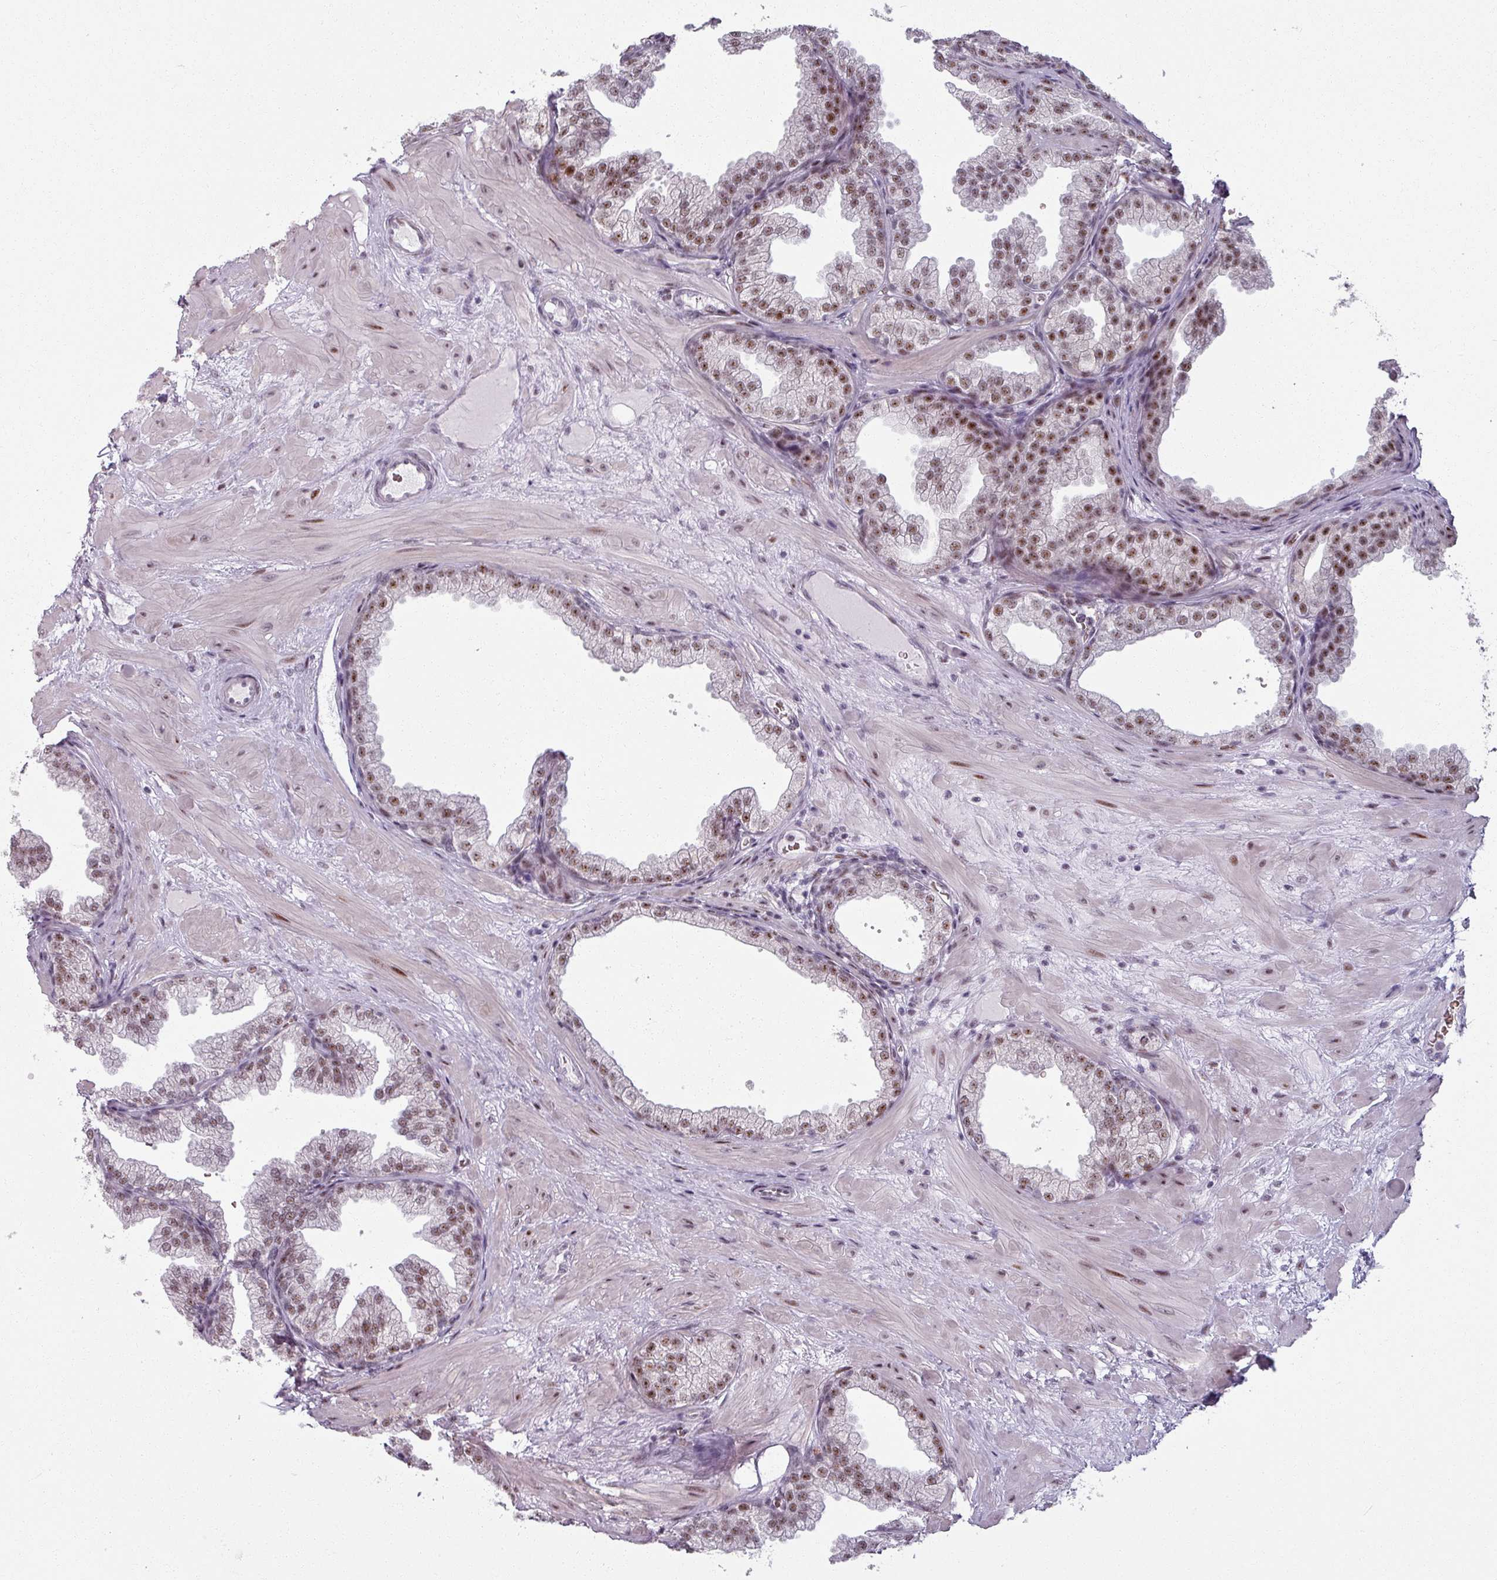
{"staining": {"intensity": "moderate", "quantity": ">75%", "location": "nuclear"}, "tissue": "prostate", "cell_type": "Glandular cells", "image_type": "normal", "snomed": [{"axis": "morphology", "description": "Normal tissue, NOS"}, {"axis": "topography", "description": "Prostate"}], "caption": "Moderate nuclear staining is present in approximately >75% of glandular cells in unremarkable prostate.", "gene": "NCOR1", "patient": {"sex": "male", "age": 37}}